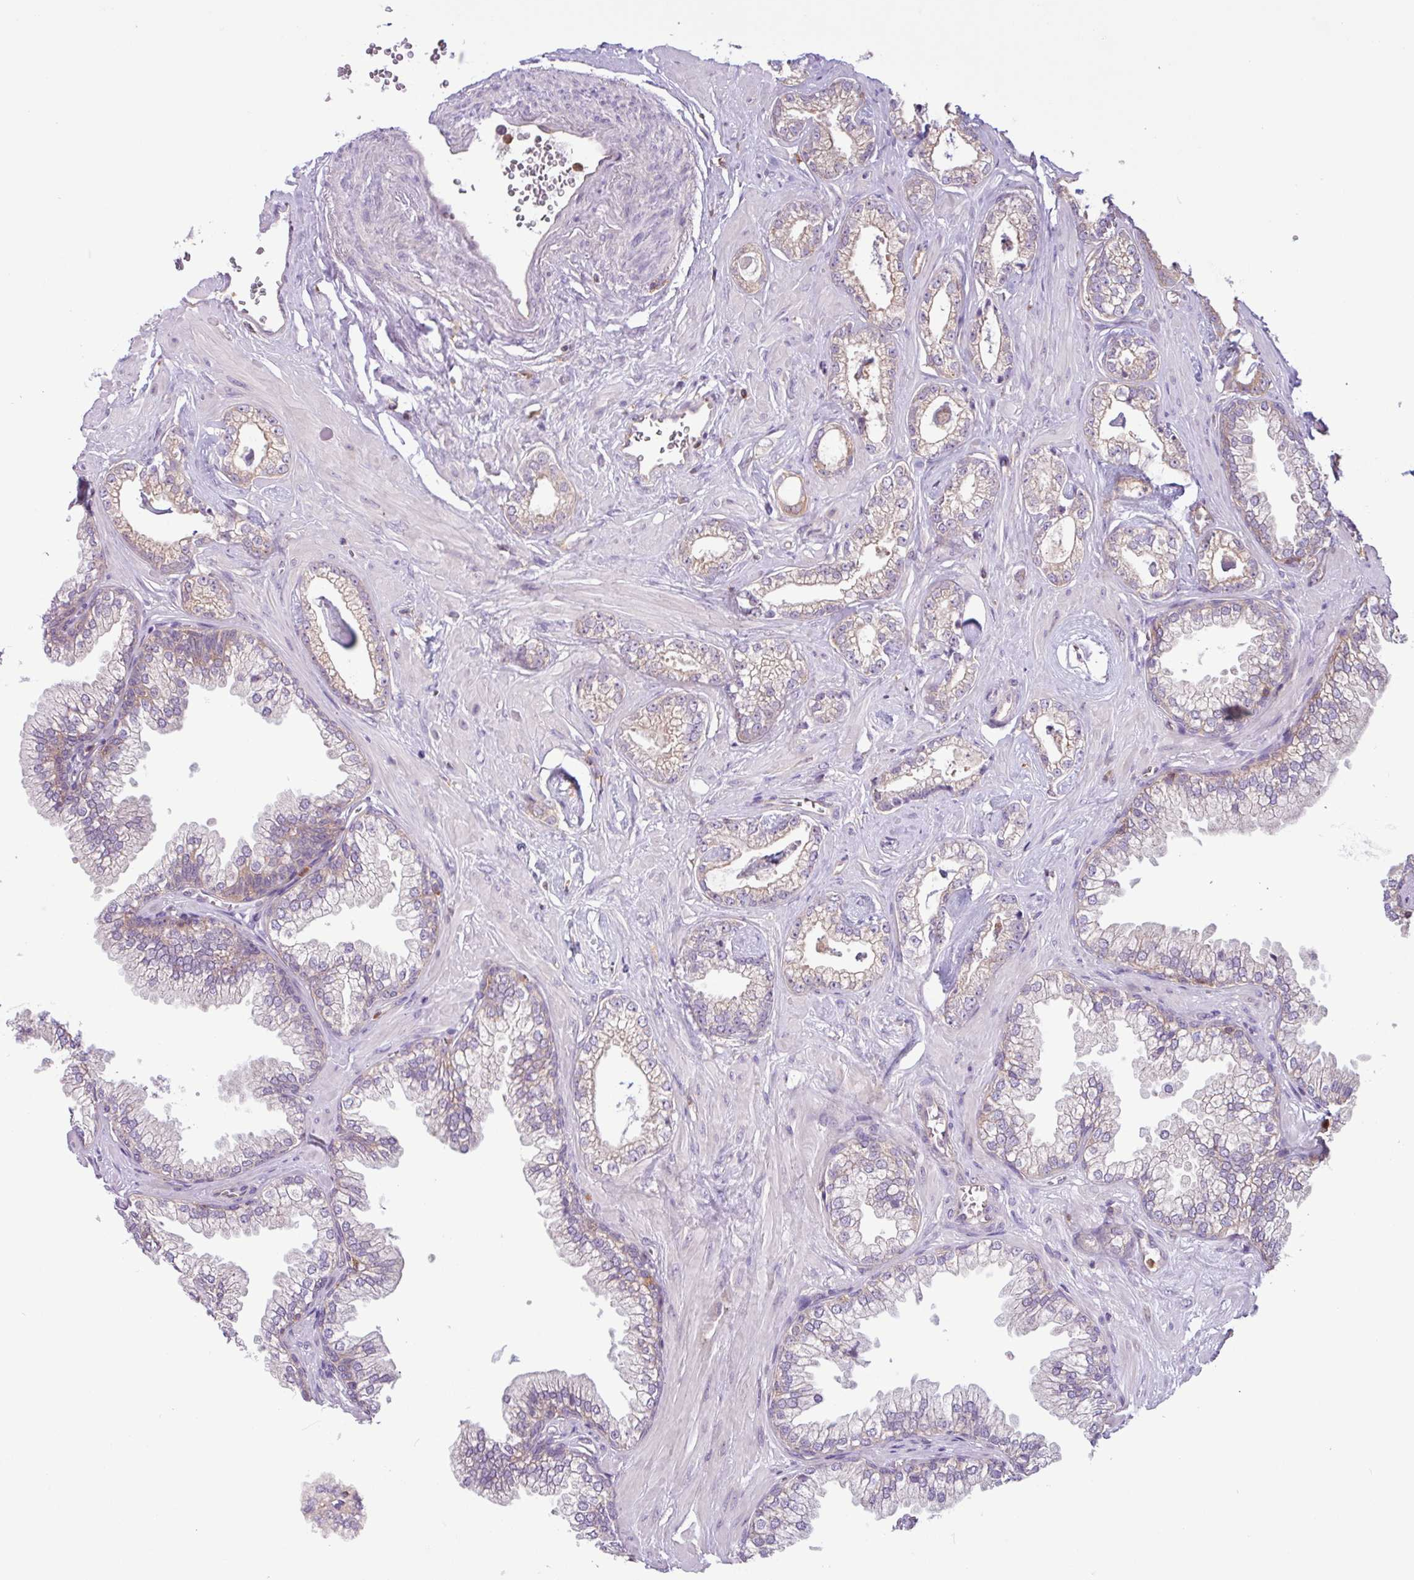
{"staining": {"intensity": "negative", "quantity": "none", "location": "none"}, "tissue": "prostate cancer", "cell_type": "Tumor cells", "image_type": "cancer", "snomed": [{"axis": "morphology", "description": "Adenocarcinoma, Low grade"}, {"axis": "topography", "description": "Prostate"}], "caption": "Tumor cells show no significant protein staining in adenocarcinoma (low-grade) (prostate). (Brightfield microscopy of DAB (3,3'-diaminobenzidine) immunohistochemistry (IHC) at high magnification).", "gene": "ACTR3", "patient": {"sex": "male", "age": 60}}